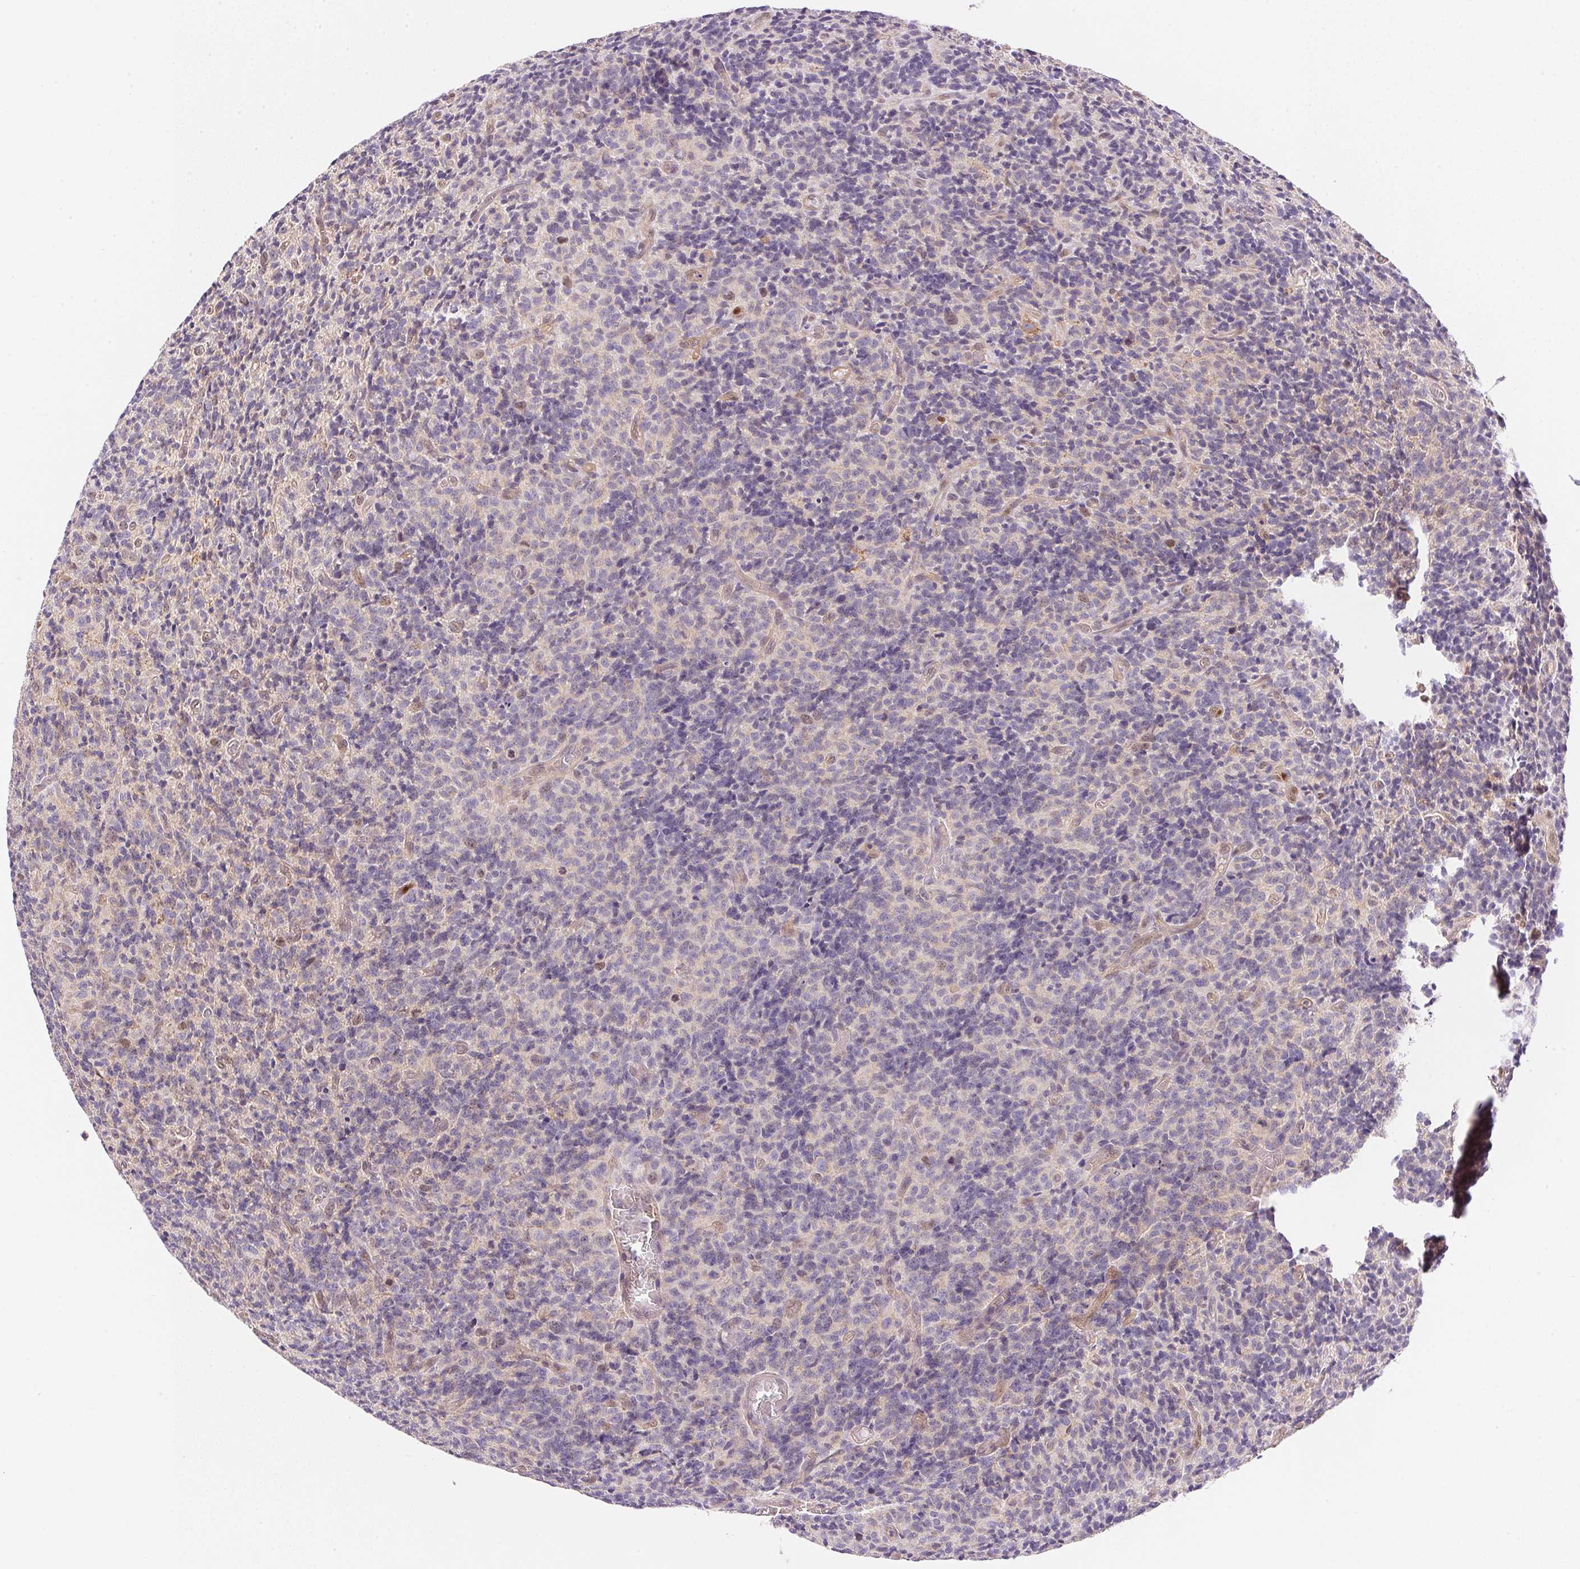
{"staining": {"intensity": "negative", "quantity": "none", "location": "none"}, "tissue": "glioma", "cell_type": "Tumor cells", "image_type": "cancer", "snomed": [{"axis": "morphology", "description": "Glioma, malignant, High grade"}, {"axis": "topography", "description": "Brain"}], "caption": "The image exhibits no significant staining in tumor cells of glioma.", "gene": "SMTN", "patient": {"sex": "male", "age": 76}}